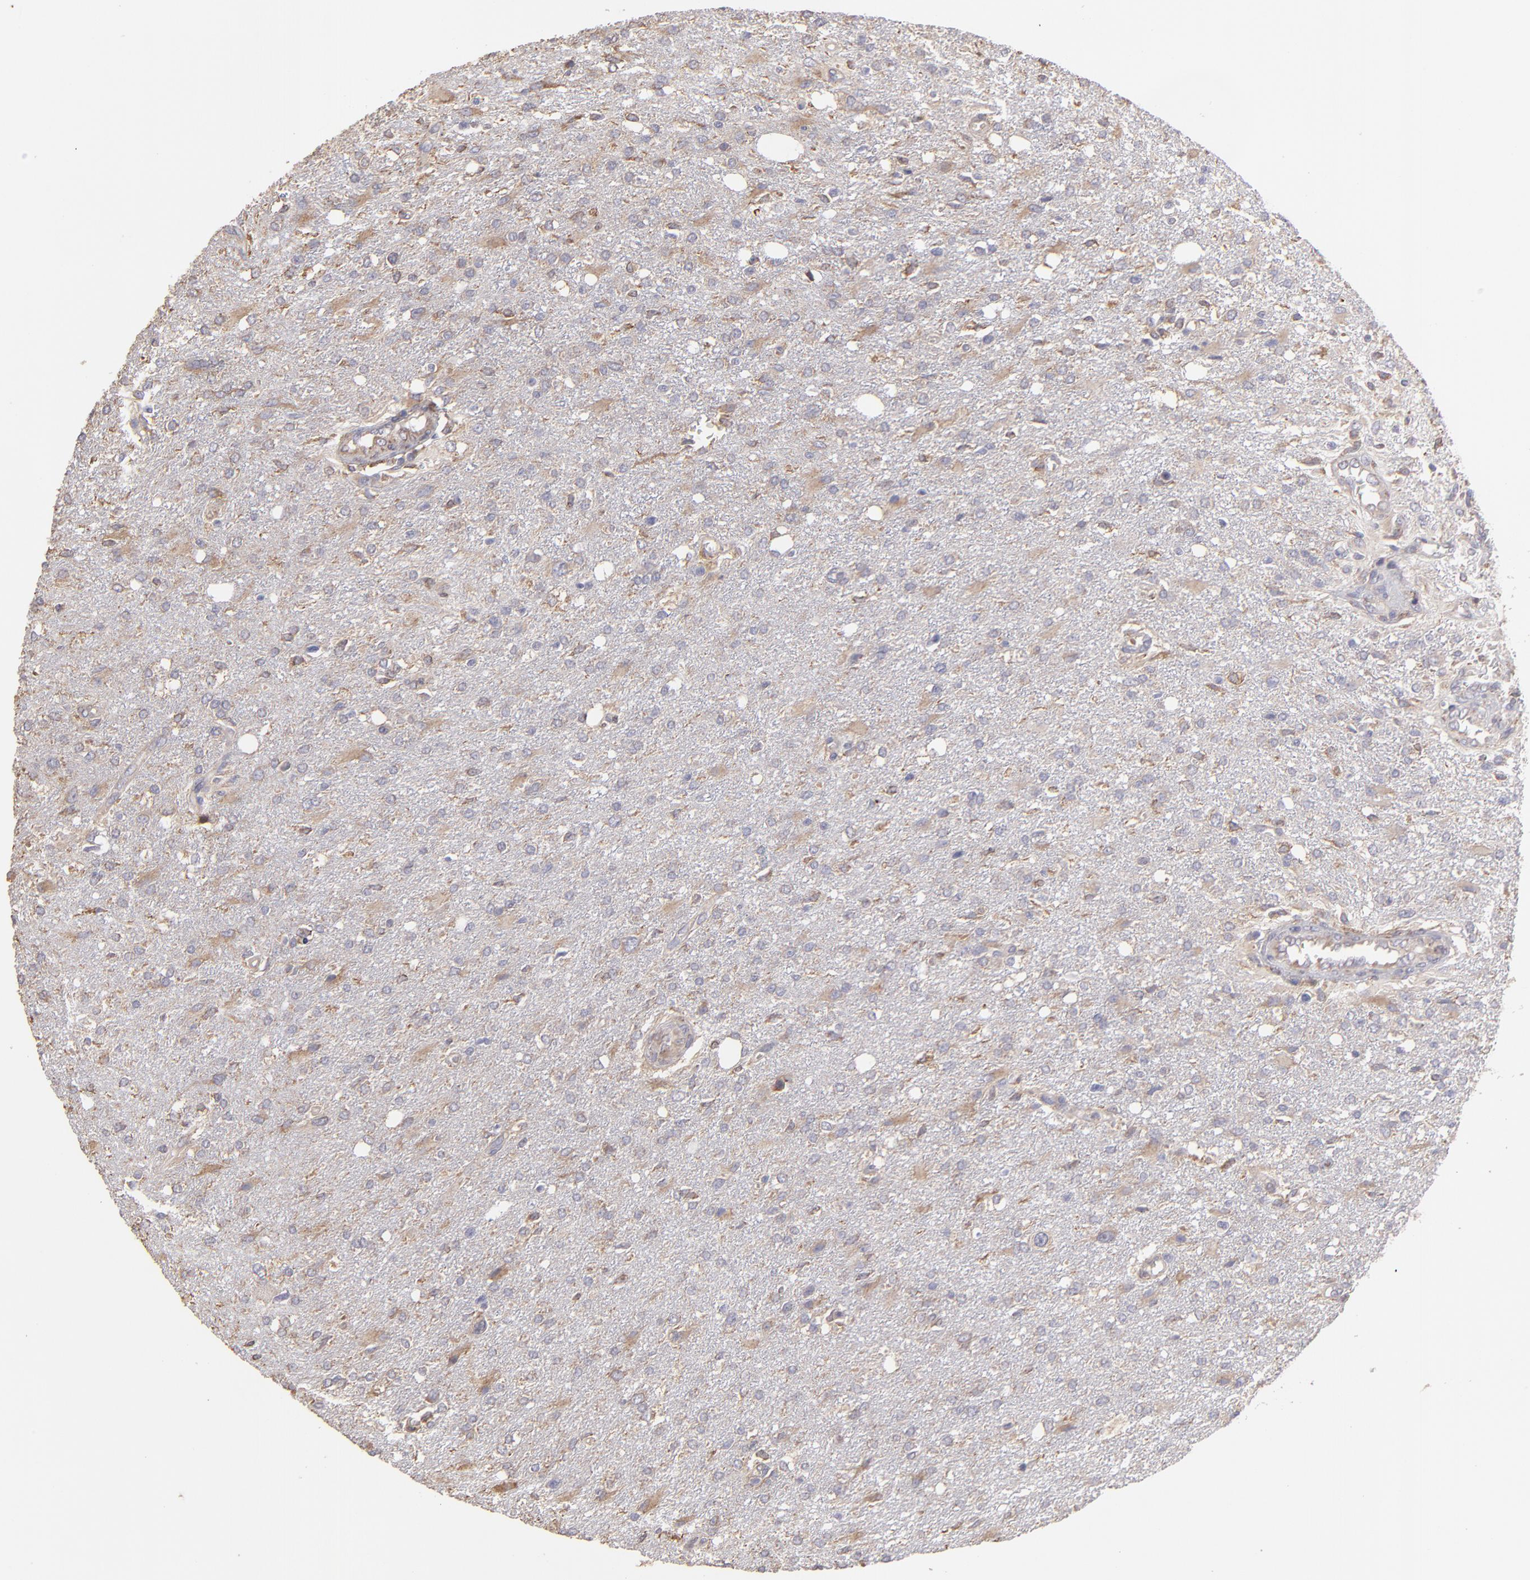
{"staining": {"intensity": "weak", "quantity": ">75%", "location": "cytoplasmic/membranous"}, "tissue": "glioma", "cell_type": "Tumor cells", "image_type": "cancer", "snomed": [{"axis": "morphology", "description": "Glioma, malignant, High grade"}, {"axis": "topography", "description": "Cerebral cortex"}], "caption": "A brown stain labels weak cytoplasmic/membranous staining of a protein in human glioma tumor cells.", "gene": "CALR", "patient": {"sex": "male", "age": 76}}